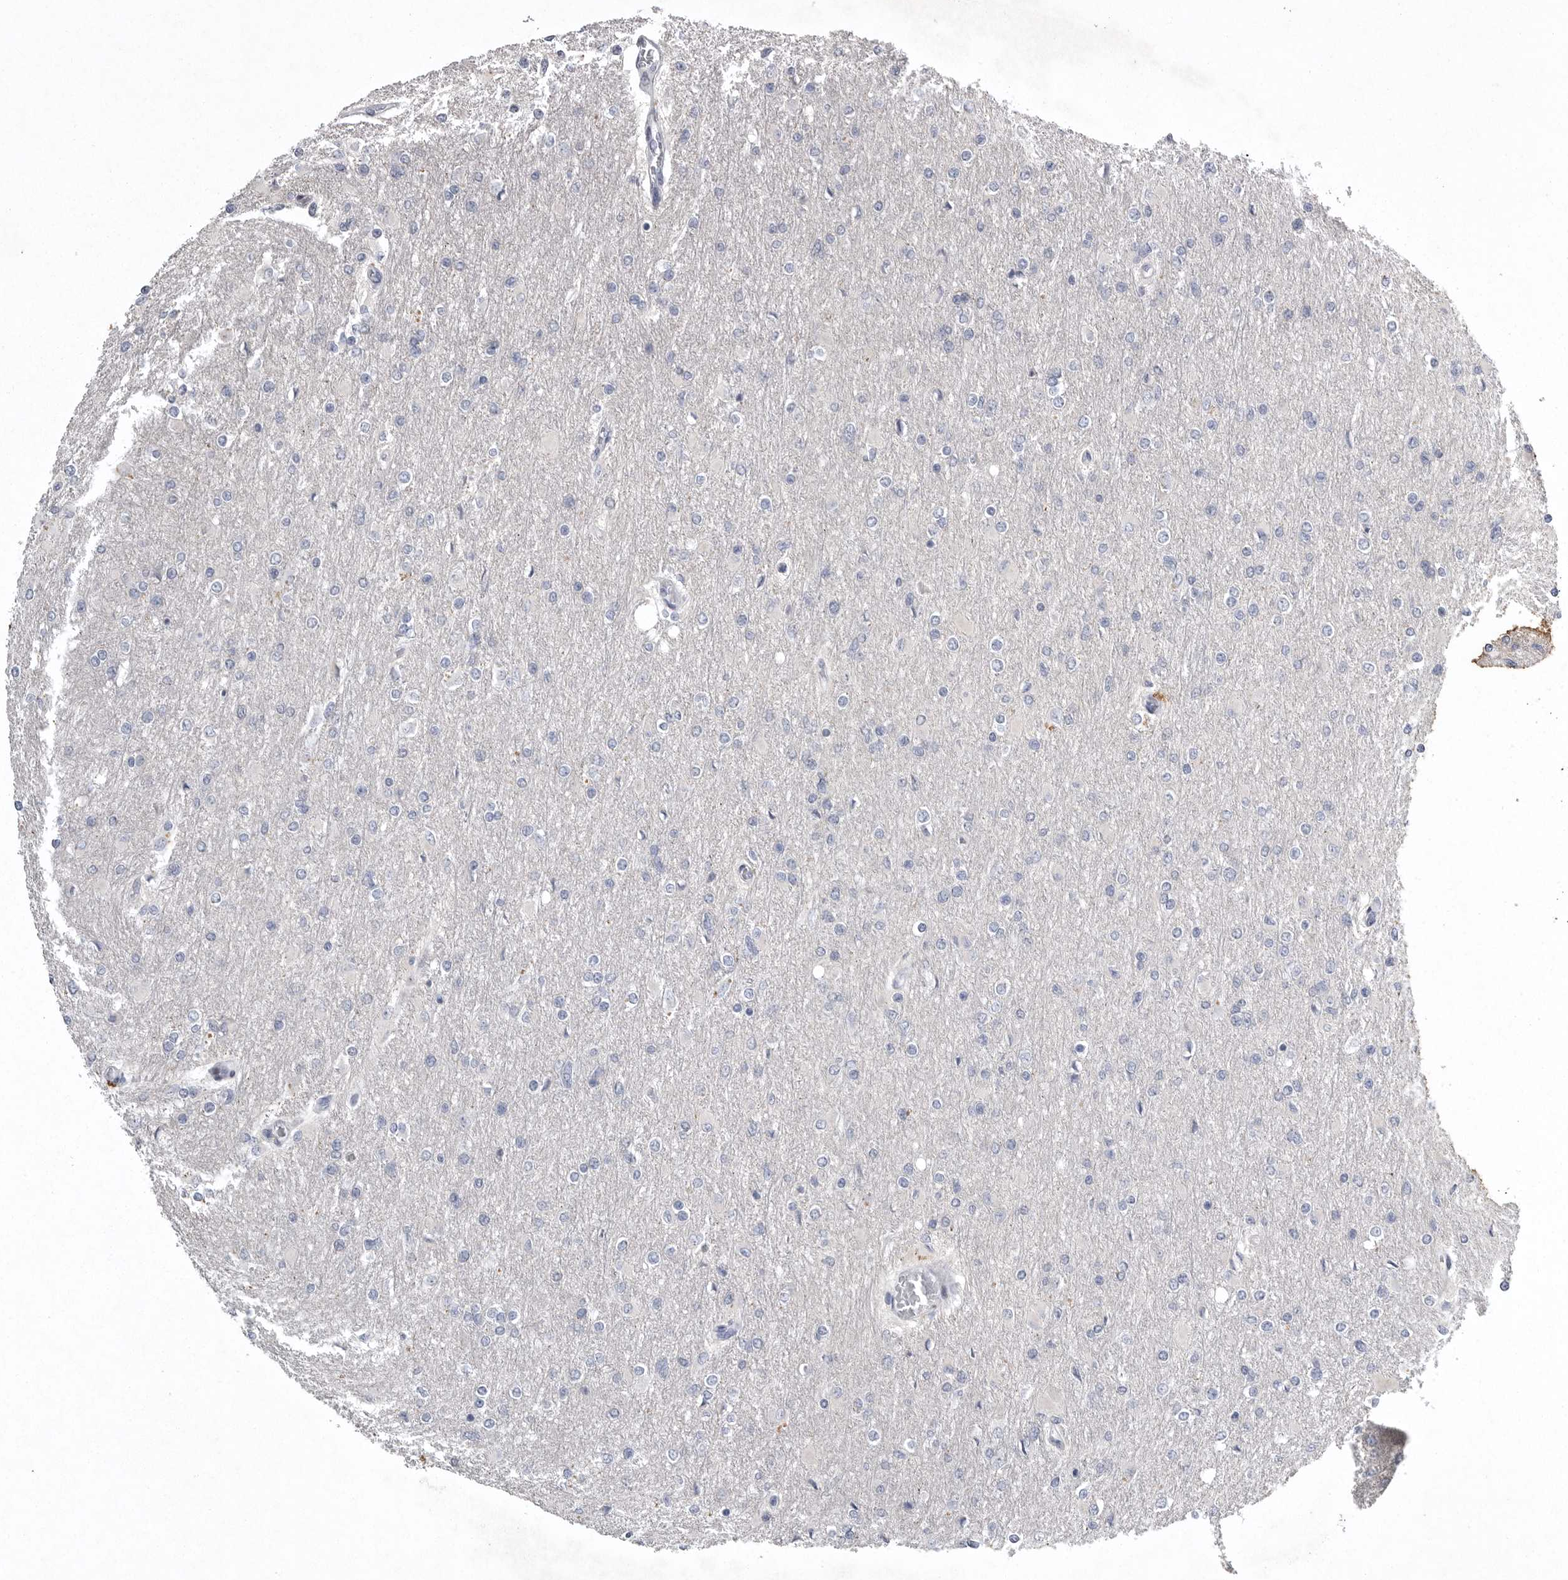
{"staining": {"intensity": "negative", "quantity": "none", "location": "none"}, "tissue": "glioma", "cell_type": "Tumor cells", "image_type": "cancer", "snomed": [{"axis": "morphology", "description": "Glioma, malignant, High grade"}, {"axis": "topography", "description": "Cerebral cortex"}], "caption": "Tumor cells show no significant staining in malignant glioma (high-grade).", "gene": "CRP", "patient": {"sex": "female", "age": 36}}